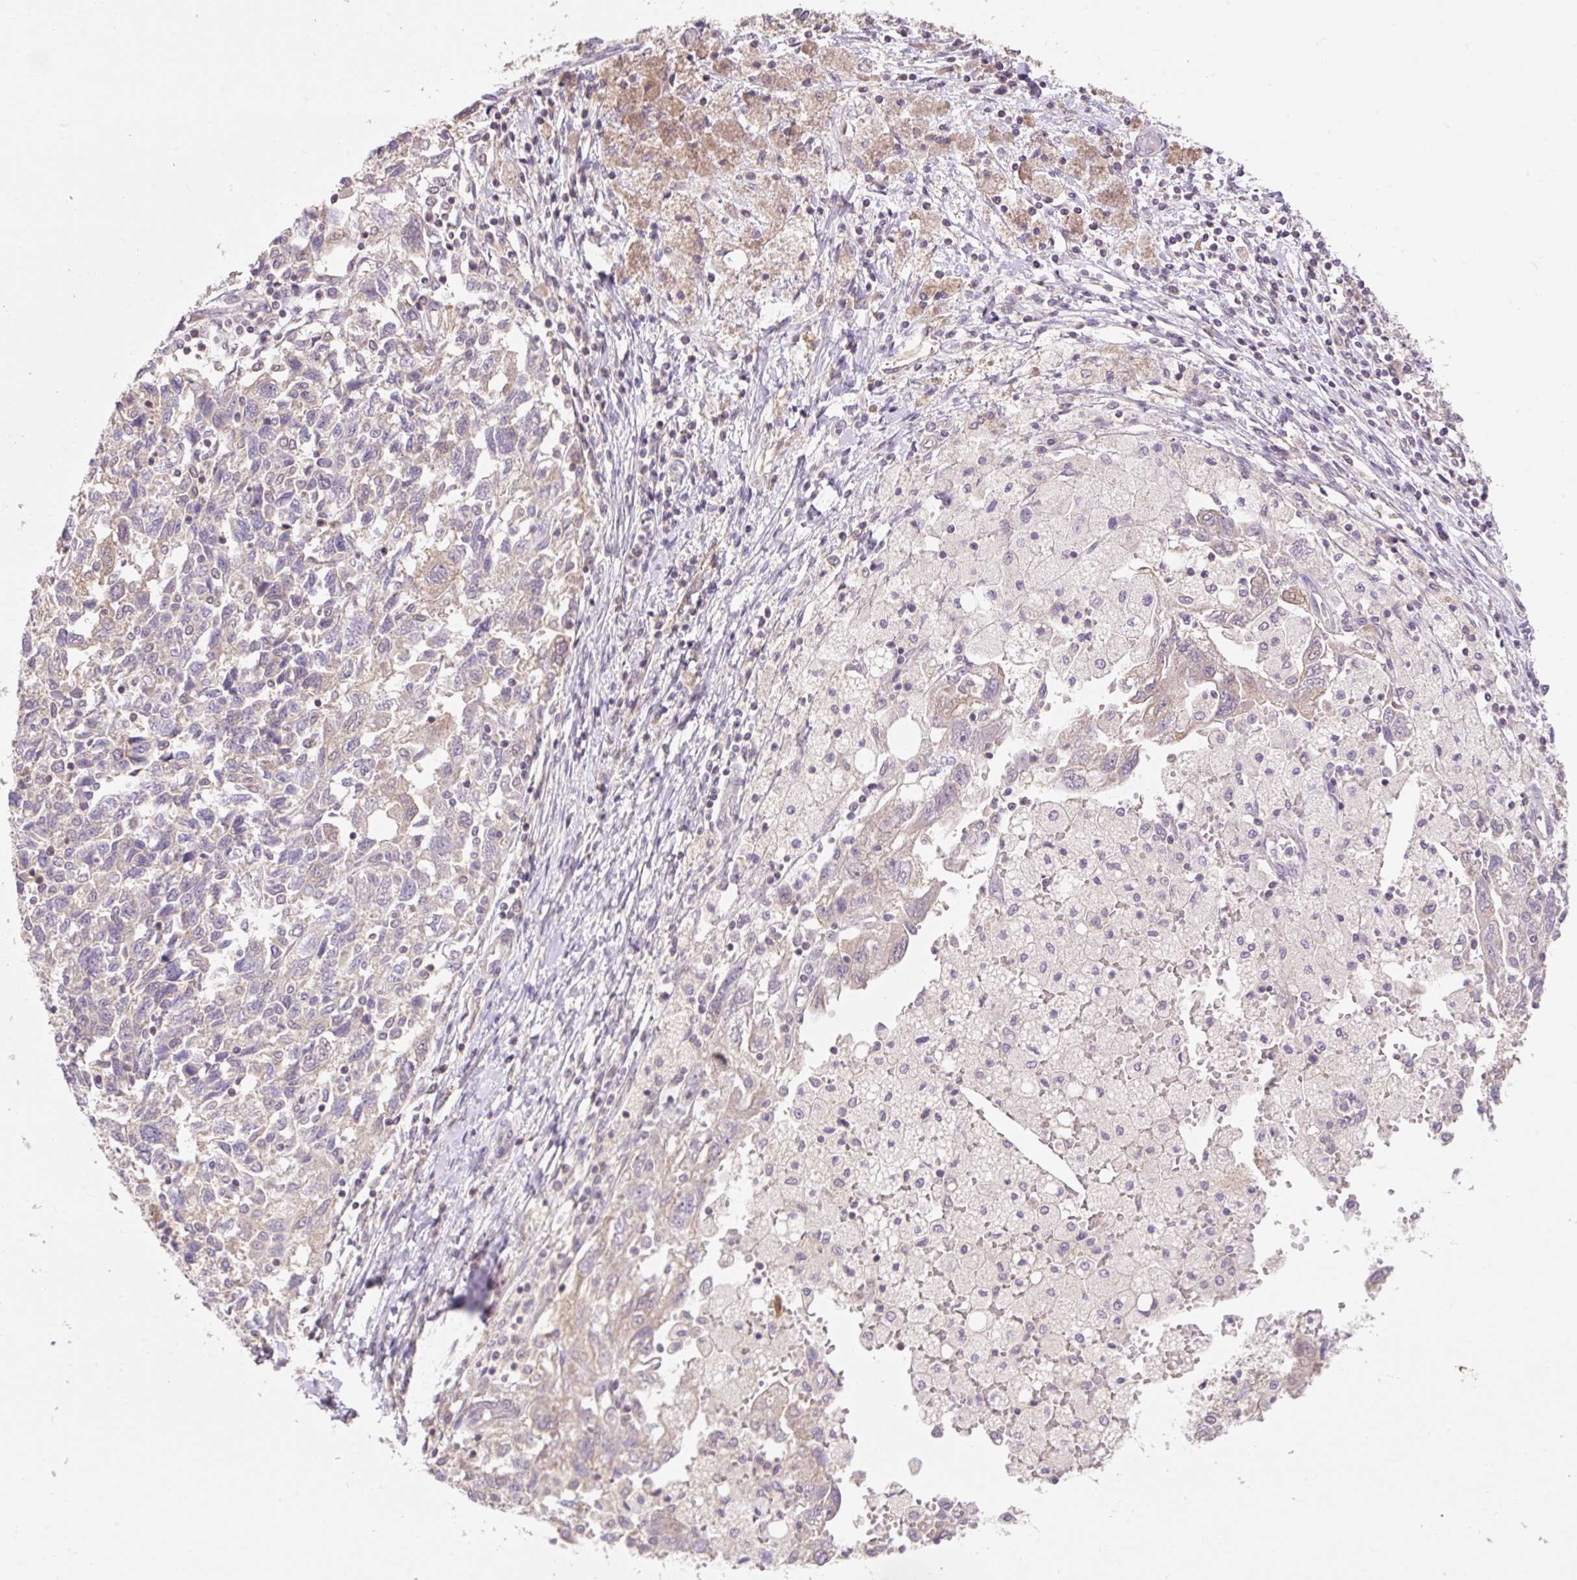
{"staining": {"intensity": "negative", "quantity": "none", "location": "none"}, "tissue": "ovarian cancer", "cell_type": "Tumor cells", "image_type": "cancer", "snomed": [{"axis": "morphology", "description": "Carcinoma, NOS"}, {"axis": "morphology", "description": "Cystadenocarcinoma, serous, NOS"}, {"axis": "topography", "description": "Ovary"}], "caption": "Ovarian cancer (carcinoma) was stained to show a protein in brown. There is no significant expression in tumor cells.", "gene": "COX8A", "patient": {"sex": "female", "age": 69}}